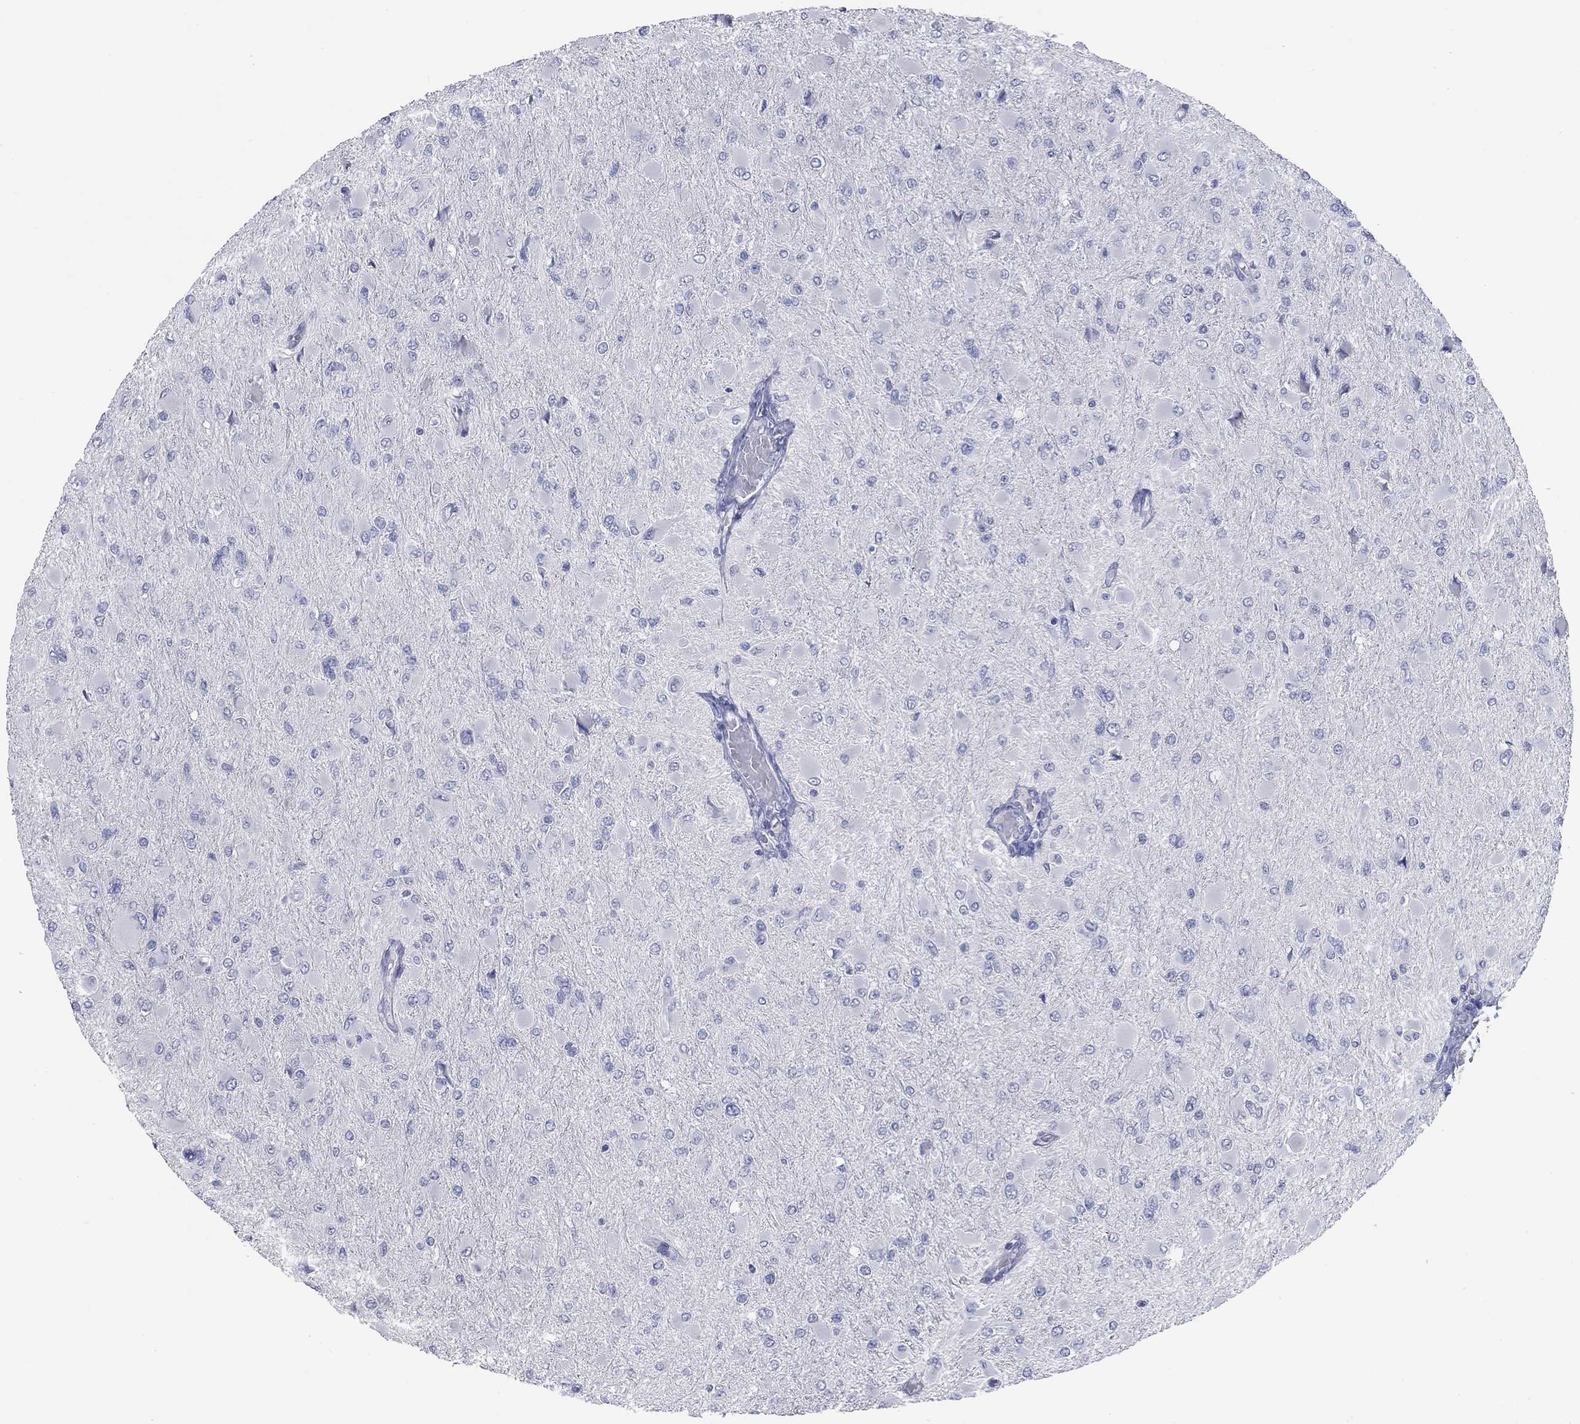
{"staining": {"intensity": "negative", "quantity": "none", "location": "none"}, "tissue": "glioma", "cell_type": "Tumor cells", "image_type": "cancer", "snomed": [{"axis": "morphology", "description": "Glioma, malignant, High grade"}, {"axis": "topography", "description": "Cerebral cortex"}], "caption": "High power microscopy image of an immunohistochemistry (IHC) photomicrograph of glioma, revealing no significant staining in tumor cells.", "gene": "KIRREL2", "patient": {"sex": "female", "age": 36}}